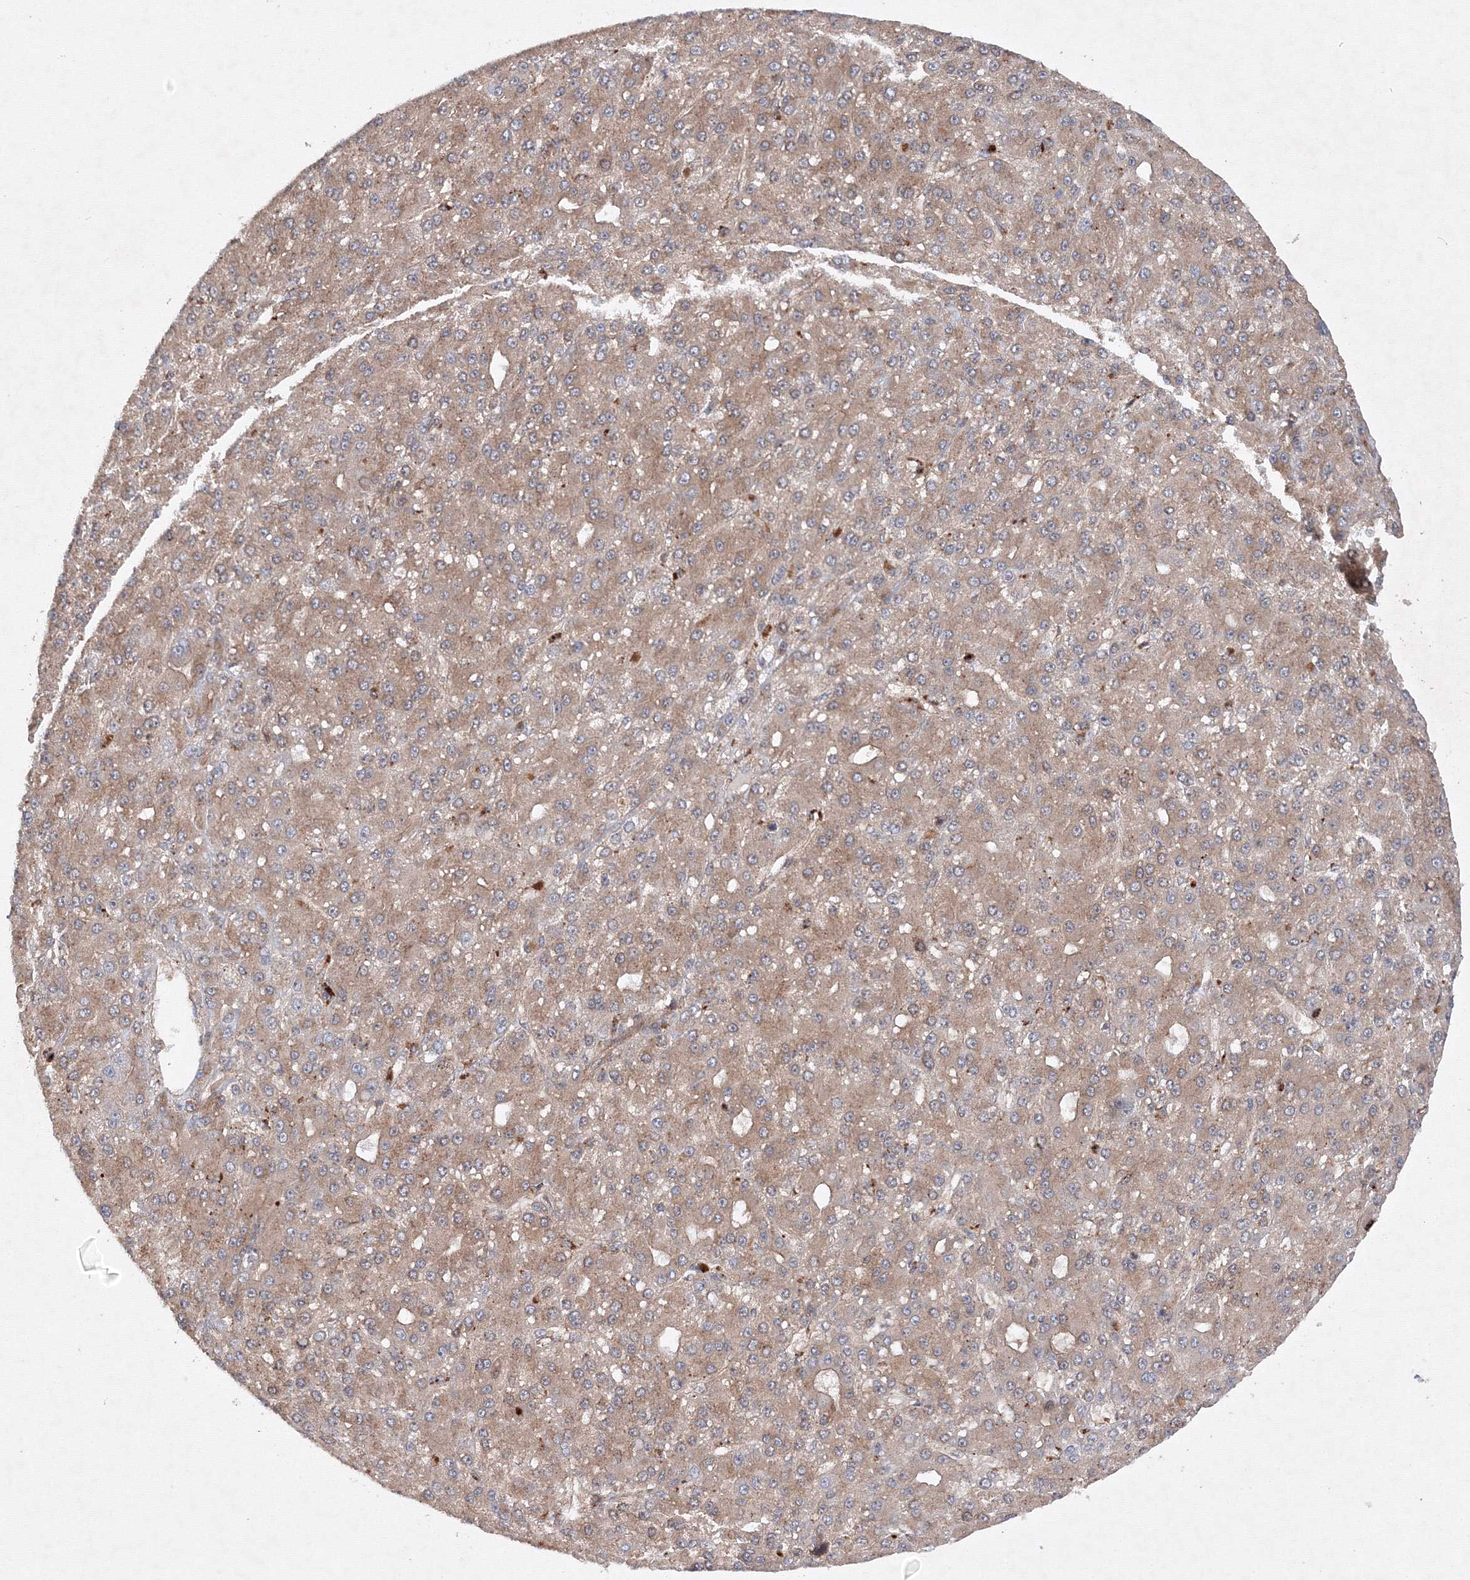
{"staining": {"intensity": "moderate", "quantity": "25%-75%", "location": "cytoplasmic/membranous"}, "tissue": "liver cancer", "cell_type": "Tumor cells", "image_type": "cancer", "snomed": [{"axis": "morphology", "description": "Carcinoma, Hepatocellular, NOS"}, {"axis": "topography", "description": "Liver"}], "caption": "Moderate cytoplasmic/membranous expression is seen in approximately 25%-75% of tumor cells in liver cancer.", "gene": "DCTD", "patient": {"sex": "male", "age": 67}}